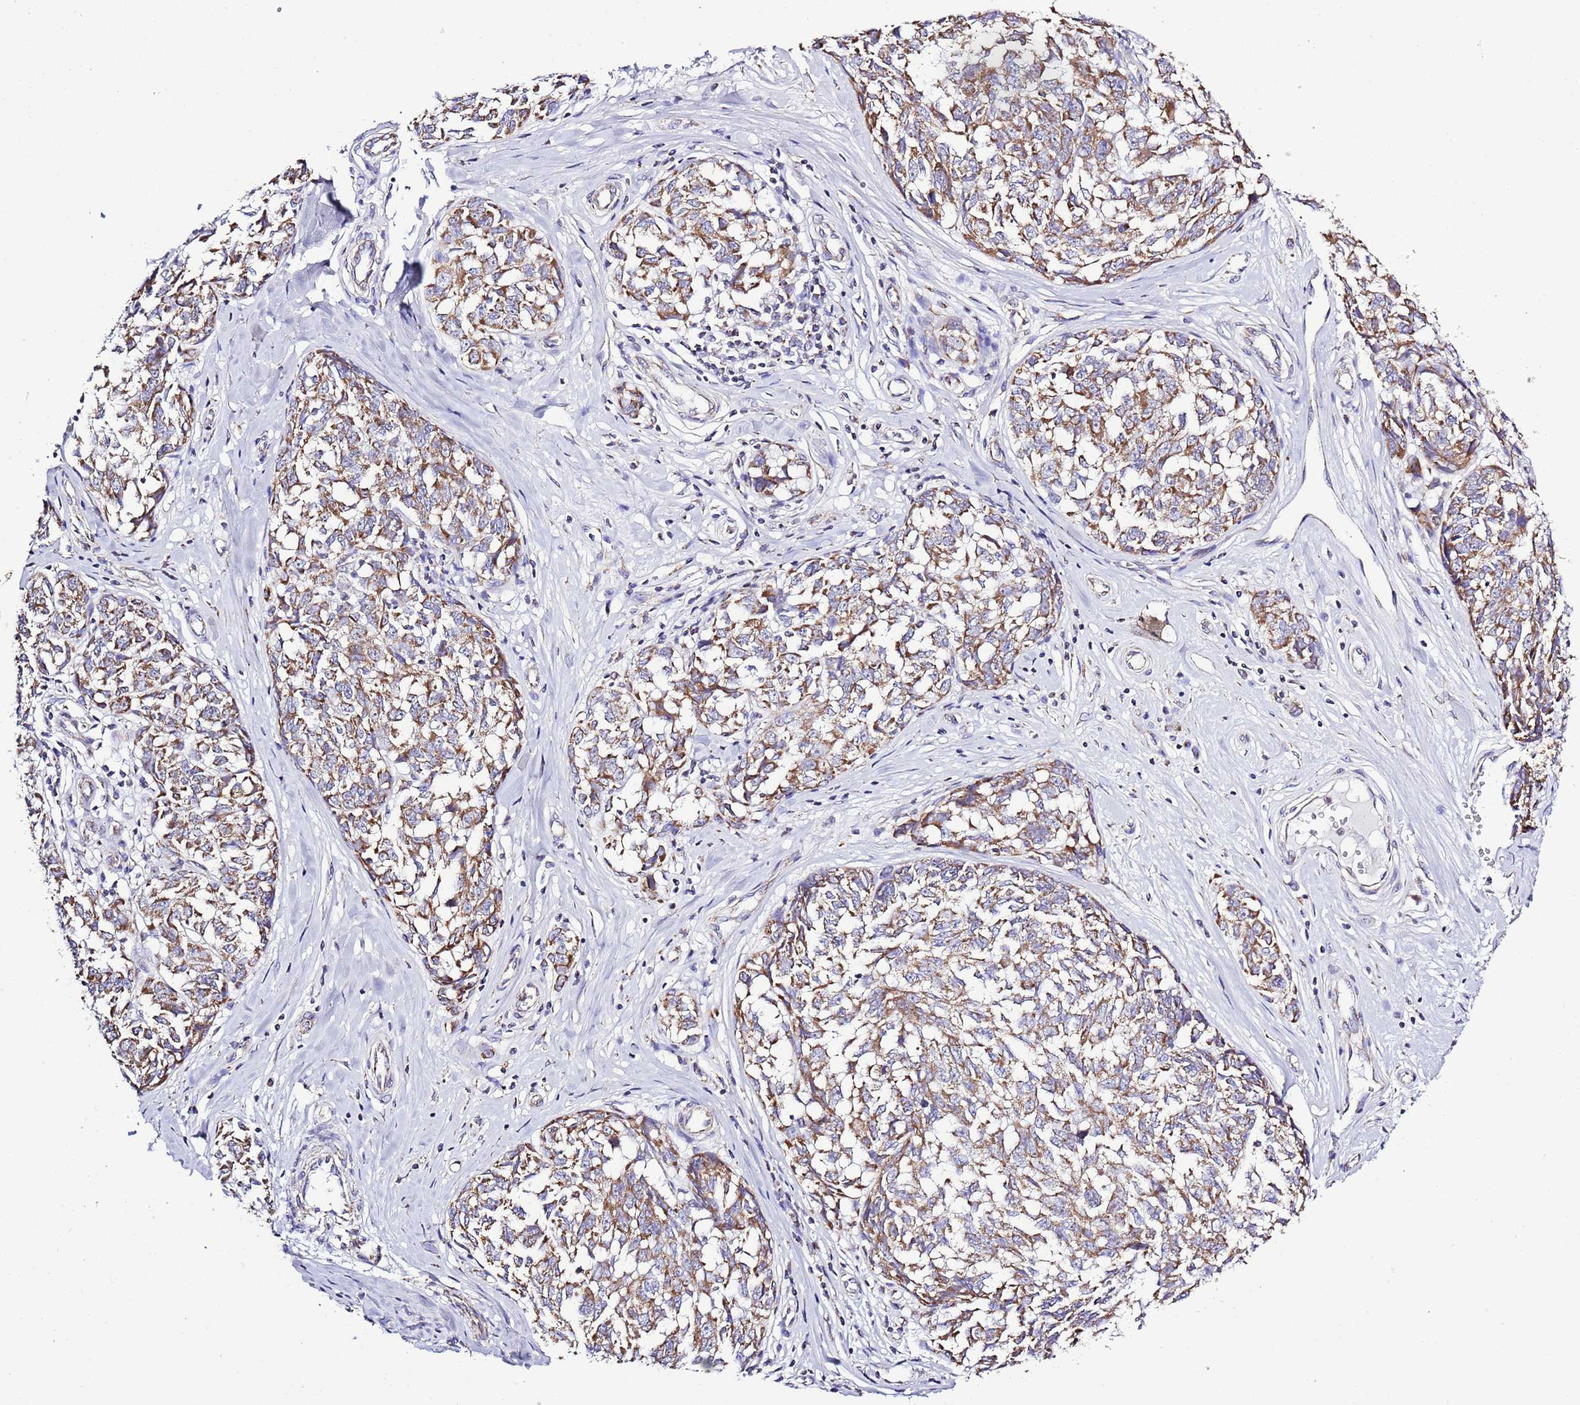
{"staining": {"intensity": "moderate", "quantity": ">75%", "location": "cytoplasmic/membranous"}, "tissue": "melanoma", "cell_type": "Tumor cells", "image_type": "cancer", "snomed": [{"axis": "morphology", "description": "Normal tissue, NOS"}, {"axis": "morphology", "description": "Malignant melanoma, NOS"}, {"axis": "topography", "description": "Skin"}], "caption": "Protein expression analysis of malignant melanoma exhibits moderate cytoplasmic/membranous staining in about >75% of tumor cells.", "gene": "TEKTIP1", "patient": {"sex": "female", "age": 64}}